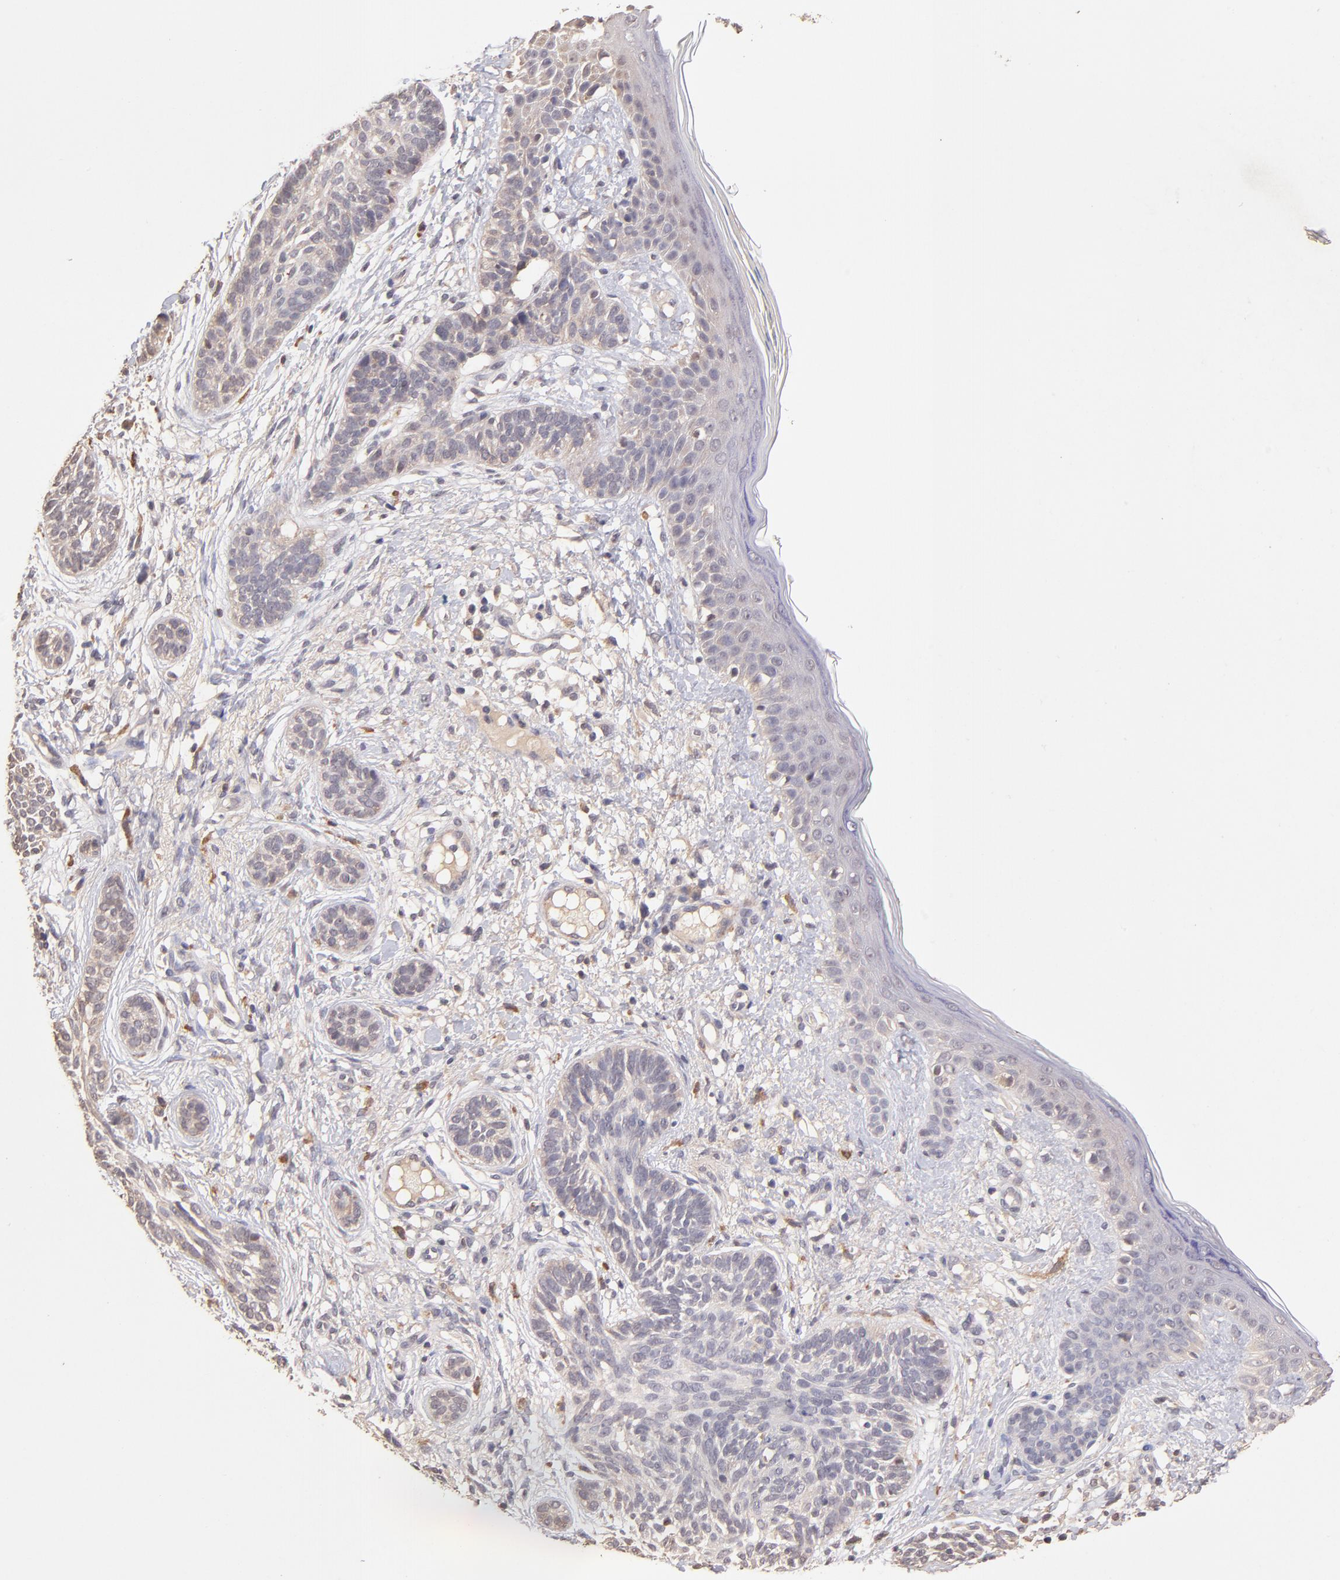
{"staining": {"intensity": "negative", "quantity": "none", "location": "none"}, "tissue": "skin cancer", "cell_type": "Tumor cells", "image_type": "cancer", "snomed": [{"axis": "morphology", "description": "Normal tissue, NOS"}, {"axis": "morphology", "description": "Basal cell carcinoma"}, {"axis": "topography", "description": "Skin"}], "caption": "Immunohistochemistry of human skin cancer (basal cell carcinoma) displays no staining in tumor cells.", "gene": "RNASEL", "patient": {"sex": "male", "age": 63}}